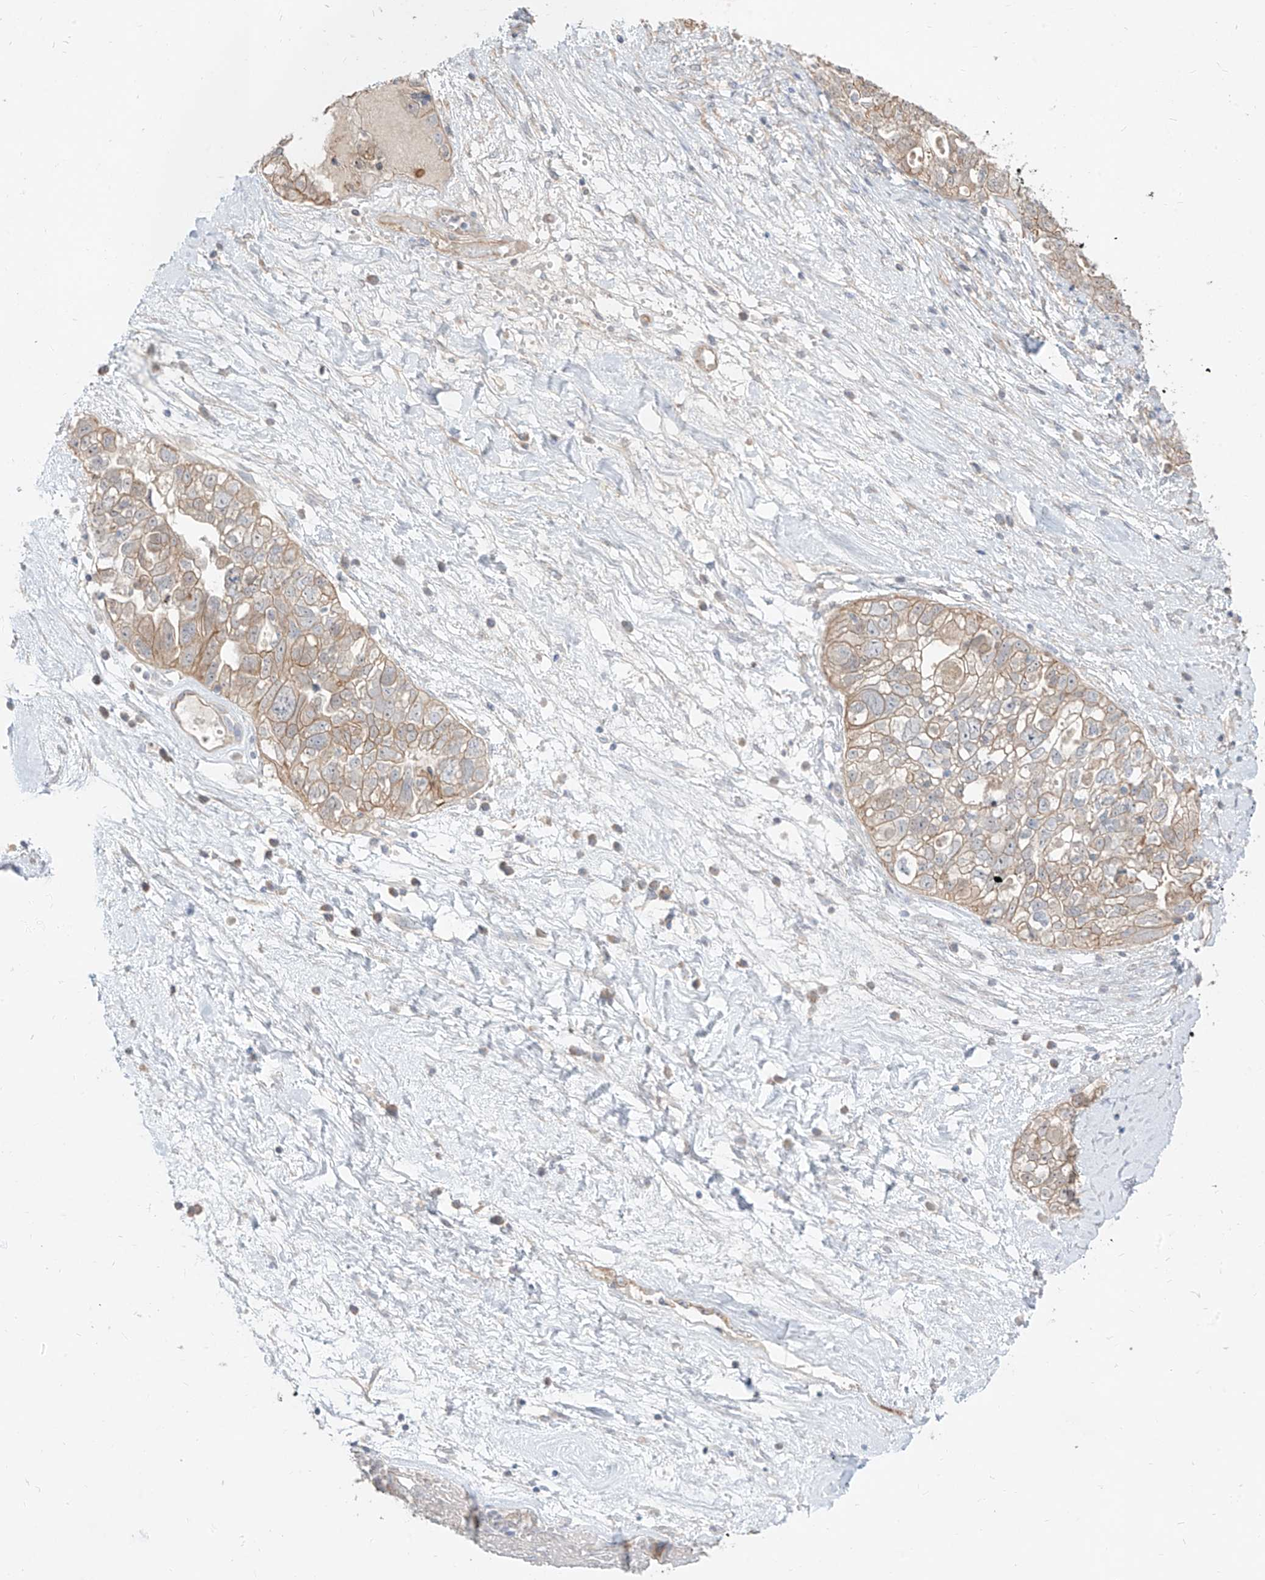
{"staining": {"intensity": "weak", "quantity": "25%-75%", "location": "cytoplasmic/membranous"}, "tissue": "ovarian cancer", "cell_type": "Tumor cells", "image_type": "cancer", "snomed": [{"axis": "morphology", "description": "Carcinoma, NOS"}, {"axis": "morphology", "description": "Cystadenocarcinoma, serous, NOS"}, {"axis": "topography", "description": "Ovary"}], "caption": "Protein staining exhibits weak cytoplasmic/membranous positivity in about 25%-75% of tumor cells in ovarian serous cystadenocarcinoma.", "gene": "EPHX4", "patient": {"sex": "female", "age": 69}}